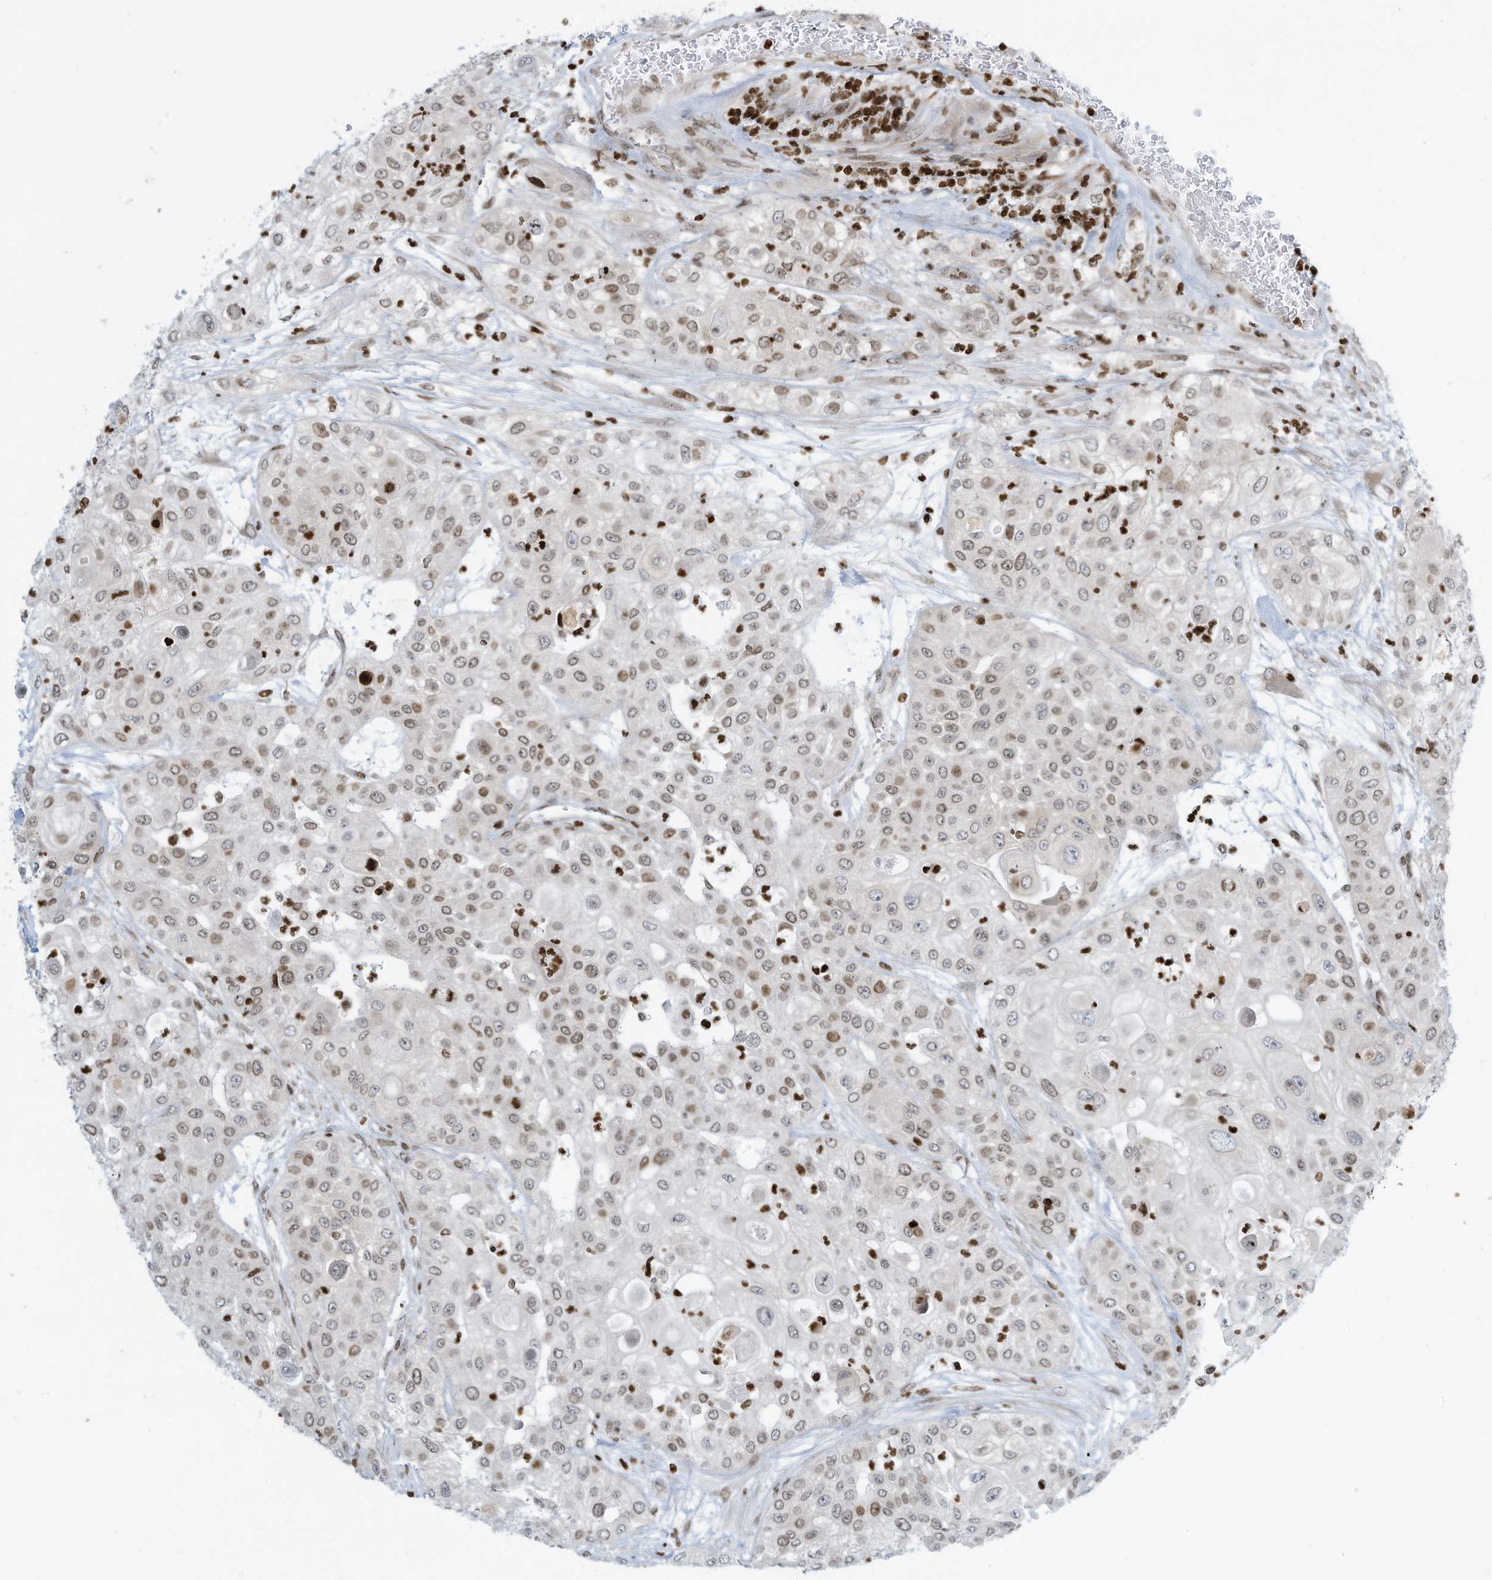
{"staining": {"intensity": "weak", "quantity": "25%-75%", "location": "nuclear"}, "tissue": "urothelial cancer", "cell_type": "Tumor cells", "image_type": "cancer", "snomed": [{"axis": "morphology", "description": "Urothelial carcinoma, High grade"}, {"axis": "topography", "description": "Urinary bladder"}], "caption": "An IHC histopathology image of tumor tissue is shown. Protein staining in brown labels weak nuclear positivity in high-grade urothelial carcinoma within tumor cells.", "gene": "ADI1", "patient": {"sex": "female", "age": 79}}